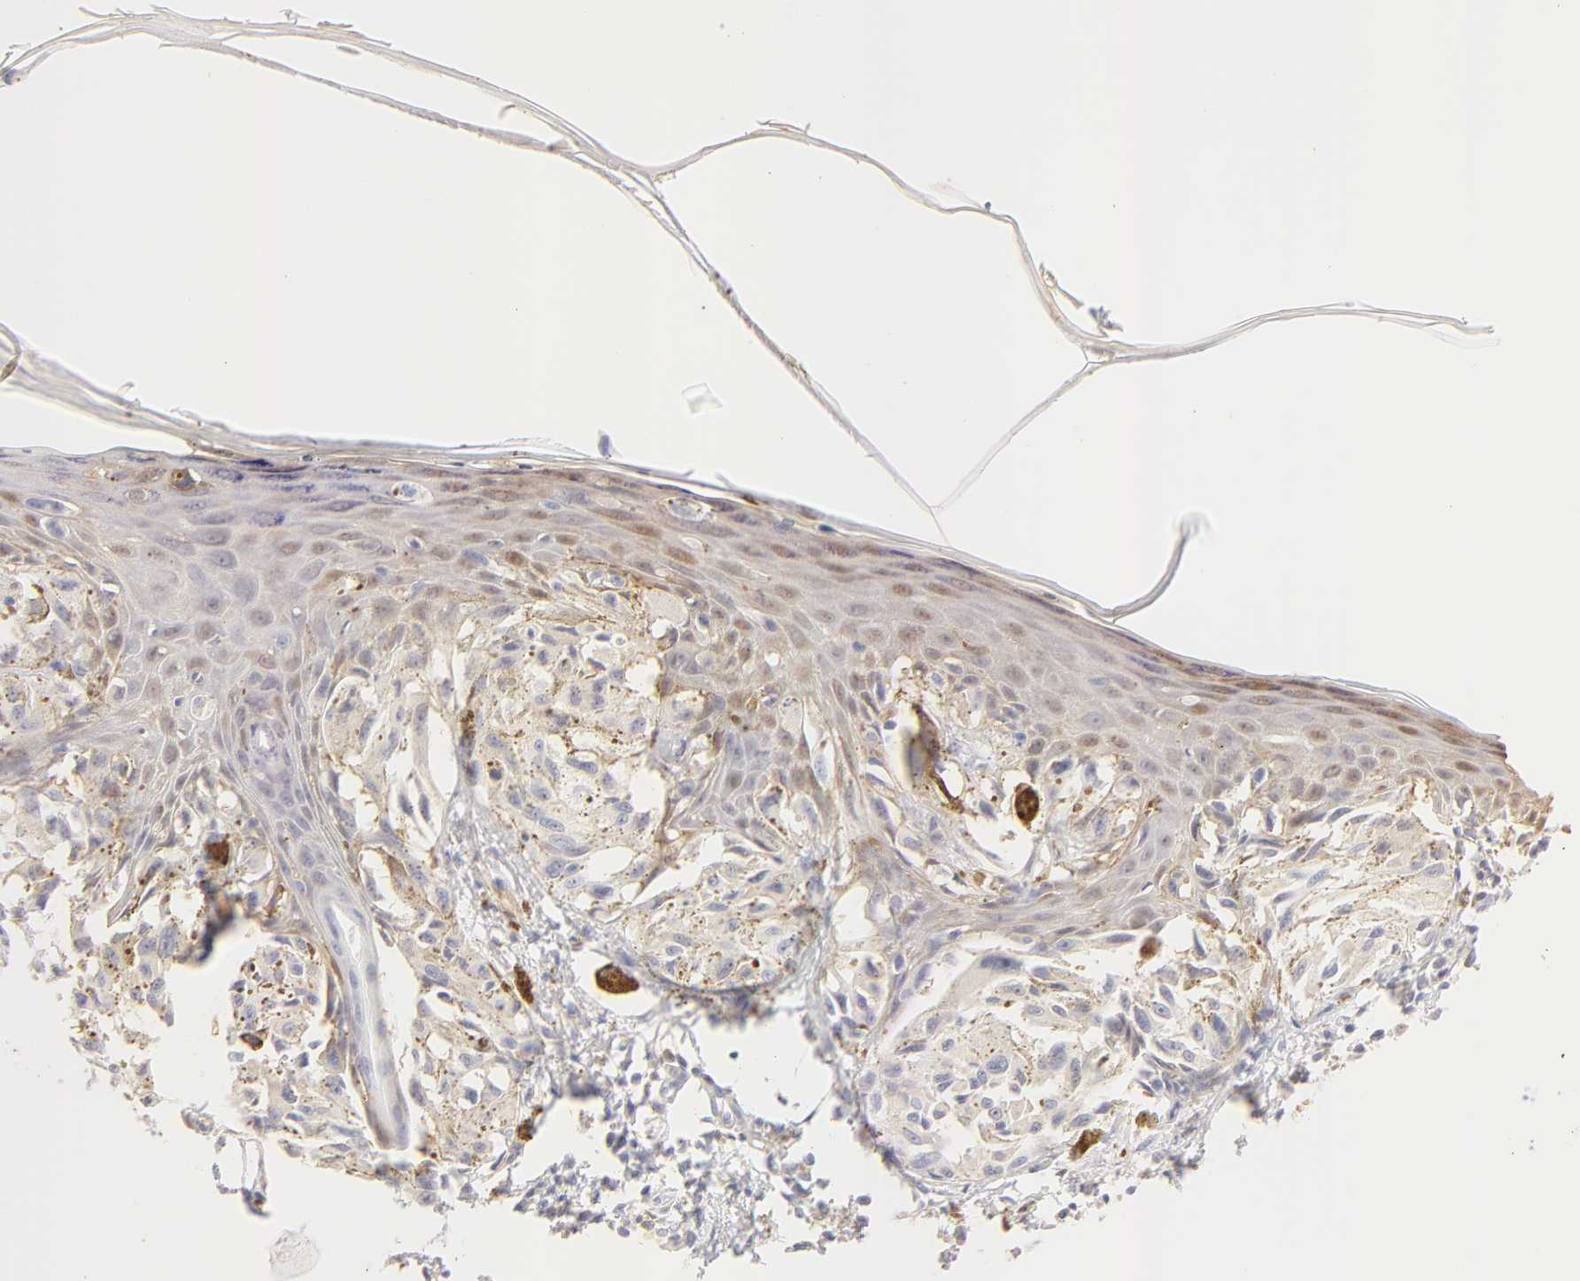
{"staining": {"intensity": "negative", "quantity": "none", "location": "none"}, "tissue": "melanoma", "cell_type": "Tumor cells", "image_type": "cancer", "snomed": [{"axis": "morphology", "description": "Malignant melanoma, NOS"}, {"axis": "topography", "description": "Skin"}], "caption": "DAB immunohistochemical staining of malignant melanoma displays no significant expression in tumor cells.", "gene": "CA2", "patient": {"sex": "female", "age": 72}}